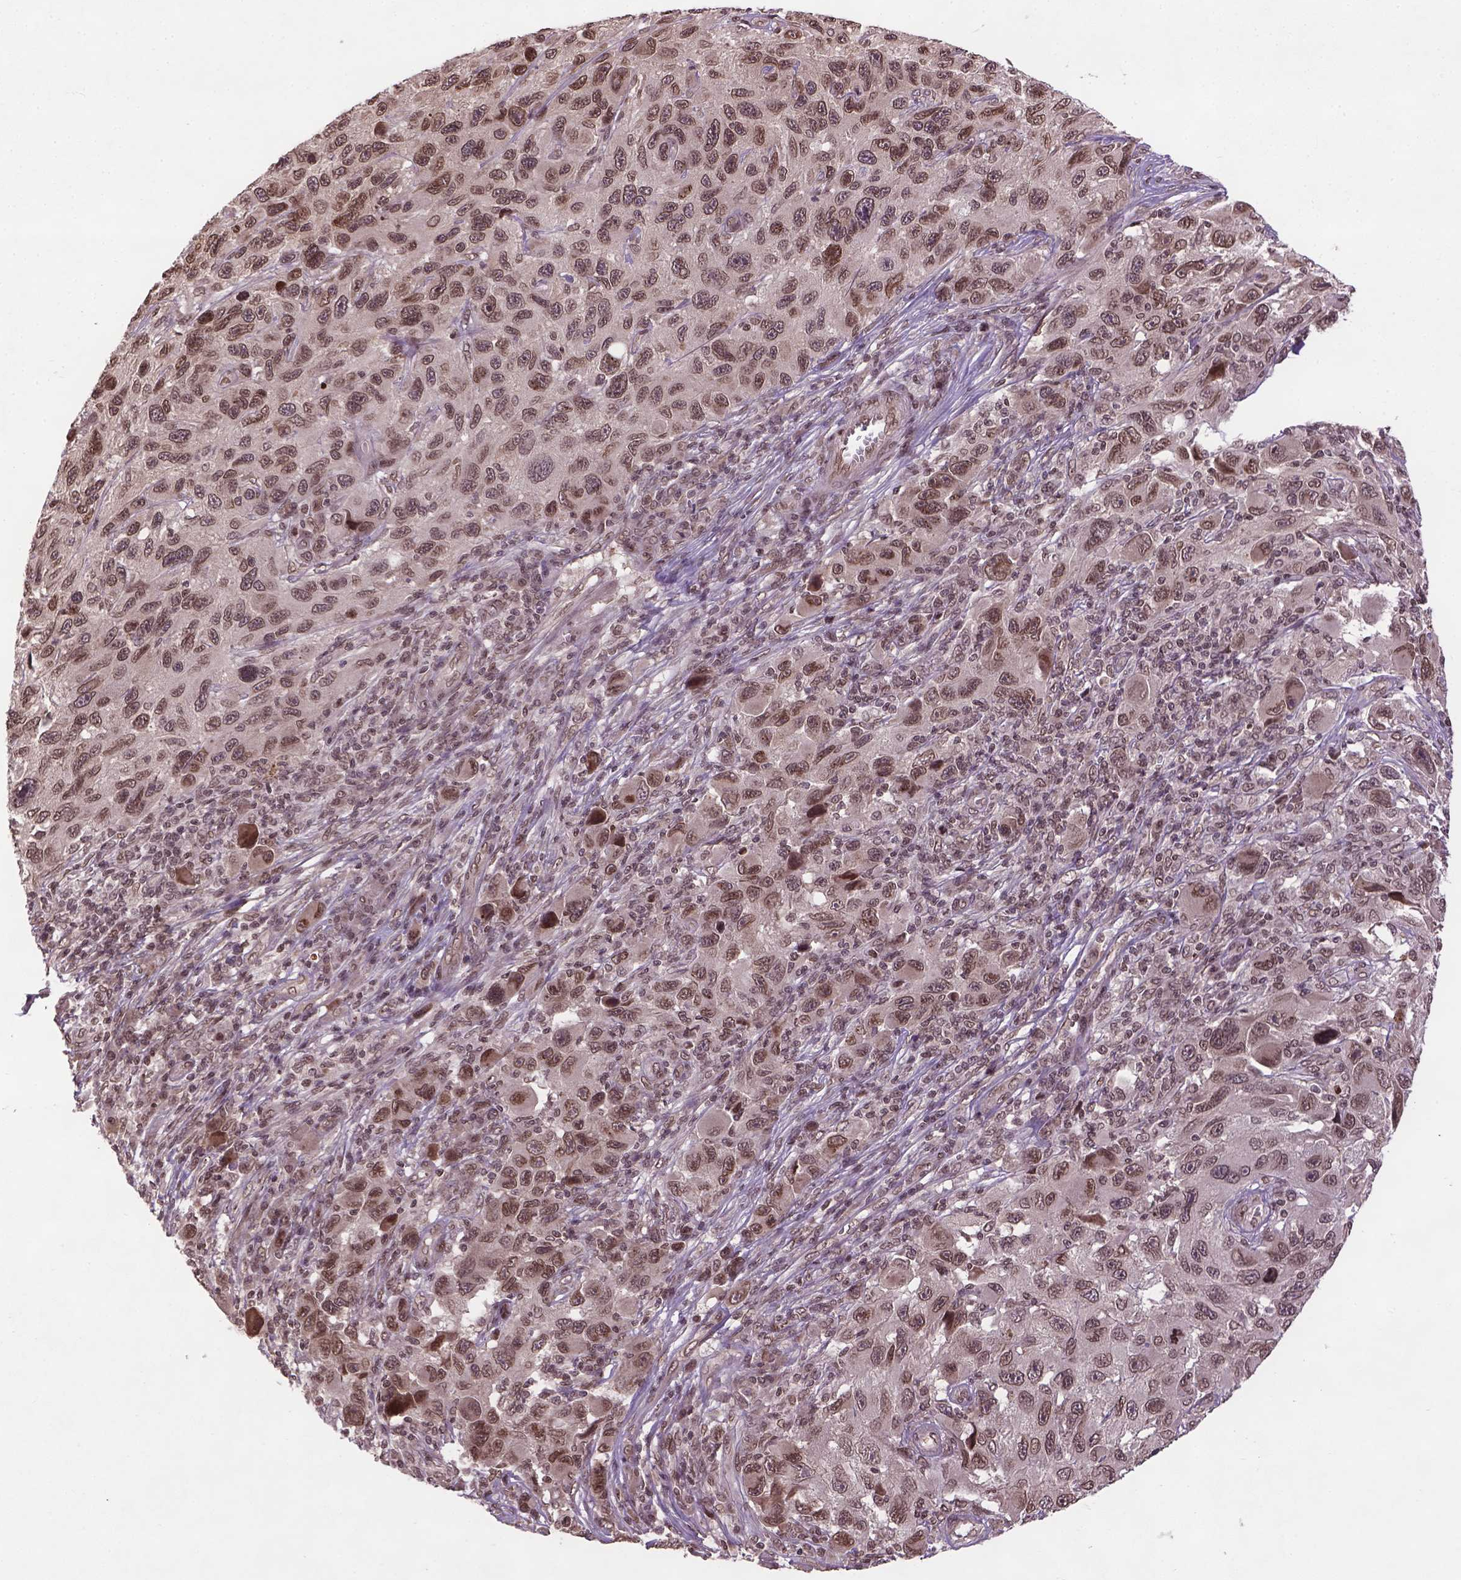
{"staining": {"intensity": "moderate", "quantity": ">75%", "location": "nuclear"}, "tissue": "melanoma", "cell_type": "Tumor cells", "image_type": "cancer", "snomed": [{"axis": "morphology", "description": "Malignant melanoma, NOS"}, {"axis": "topography", "description": "Skin"}], "caption": "Protein expression by IHC exhibits moderate nuclear expression in approximately >75% of tumor cells in malignant melanoma.", "gene": "BANF1", "patient": {"sex": "male", "age": 53}}